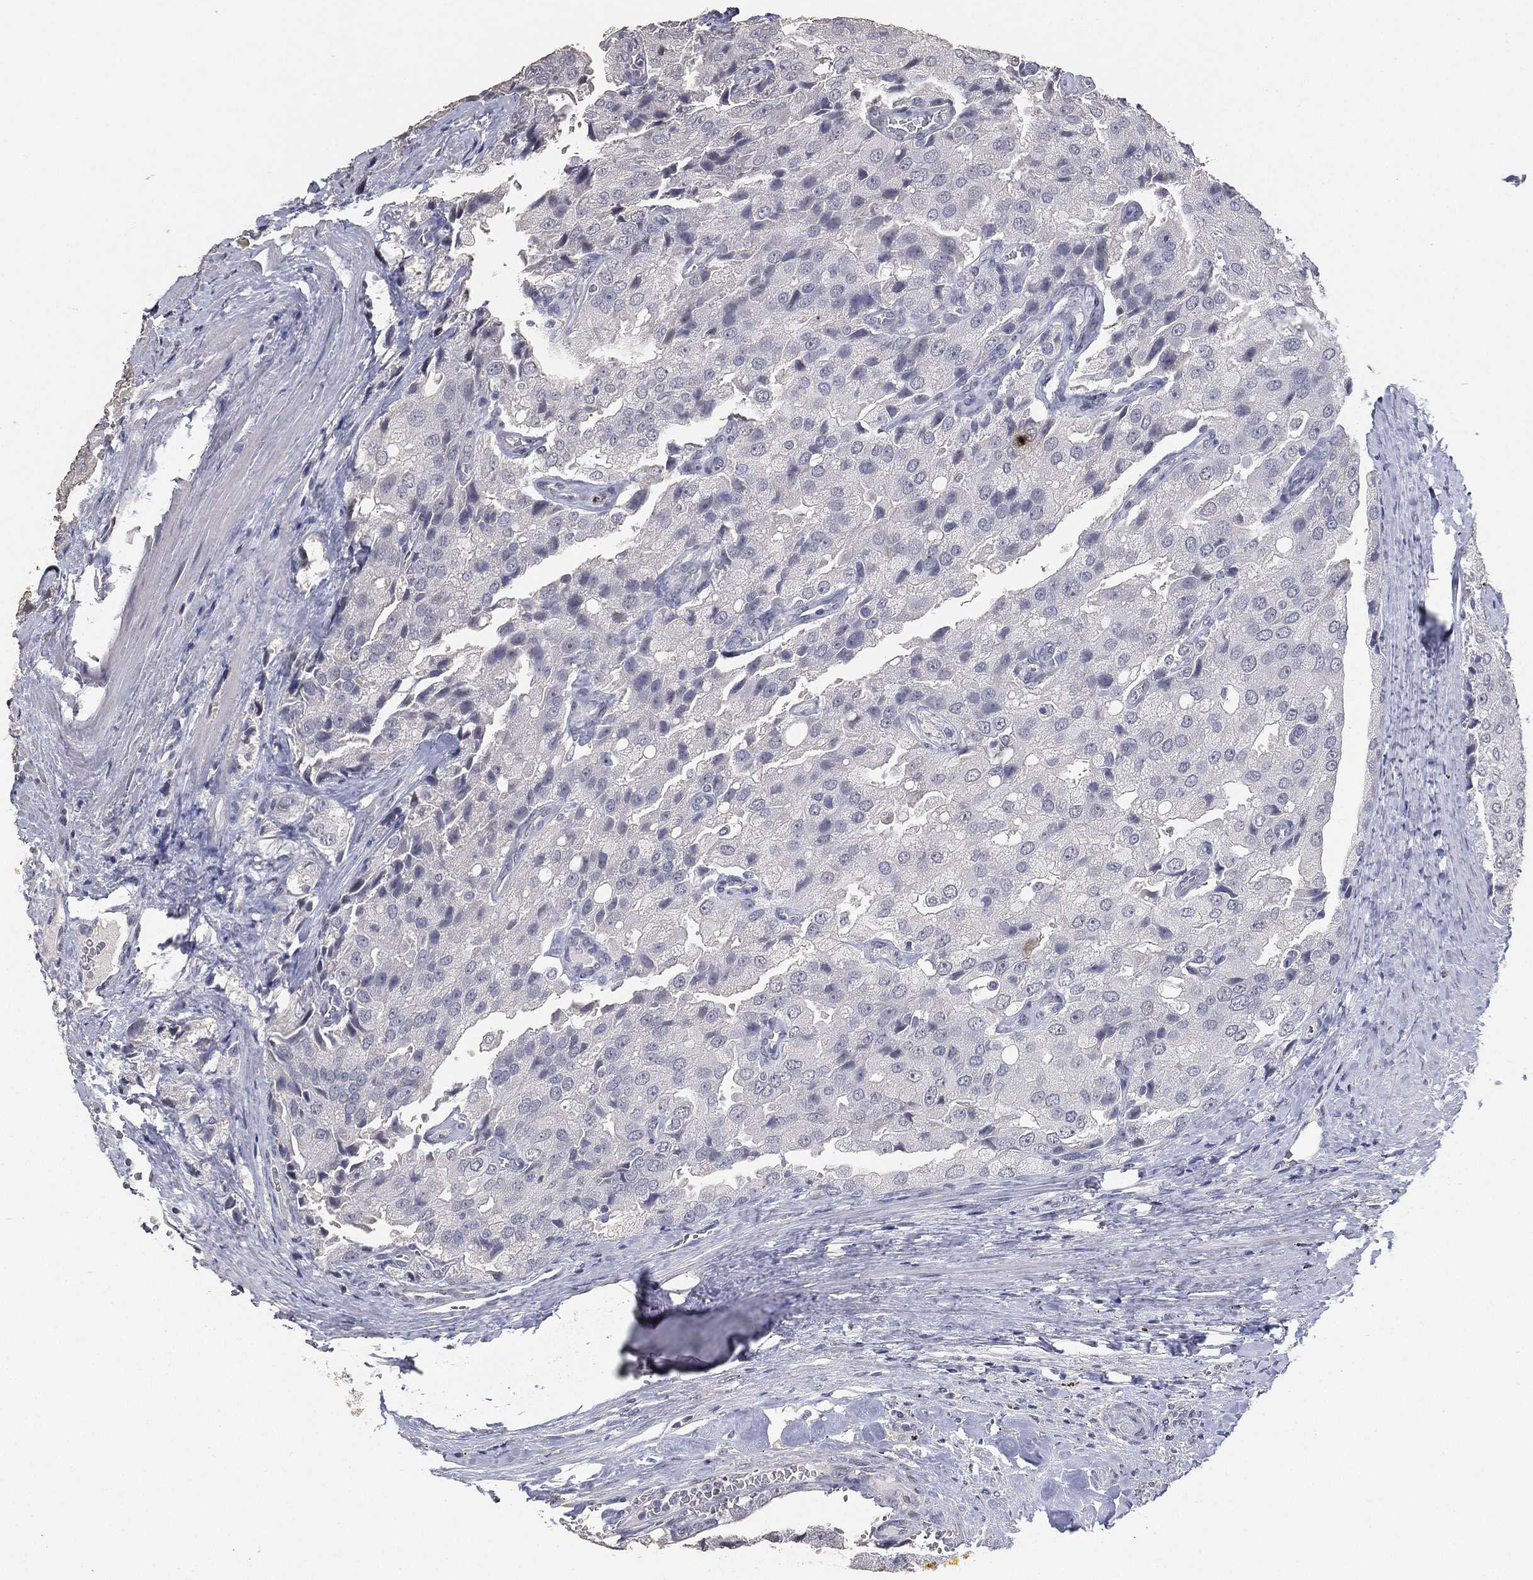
{"staining": {"intensity": "negative", "quantity": "none", "location": "none"}, "tissue": "prostate cancer", "cell_type": "Tumor cells", "image_type": "cancer", "snomed": [{"axis": "morphology", "description": "Adenocarcinoma, NOS"}, {"axis": "topography", "description": "Prostate and seminal vesicle, NOS"}, {"axis": "topography", "description": "Prostate"}], "caption": "Protein analysis of adenocarcinoma (prostate) exhibits no significant positivity in tumor cells. (Immunohistochemistry (ihc), brightfield microscopy, high magnification).", "gene": "DSG1", "patient": {"sex": "male", "age": 67}}